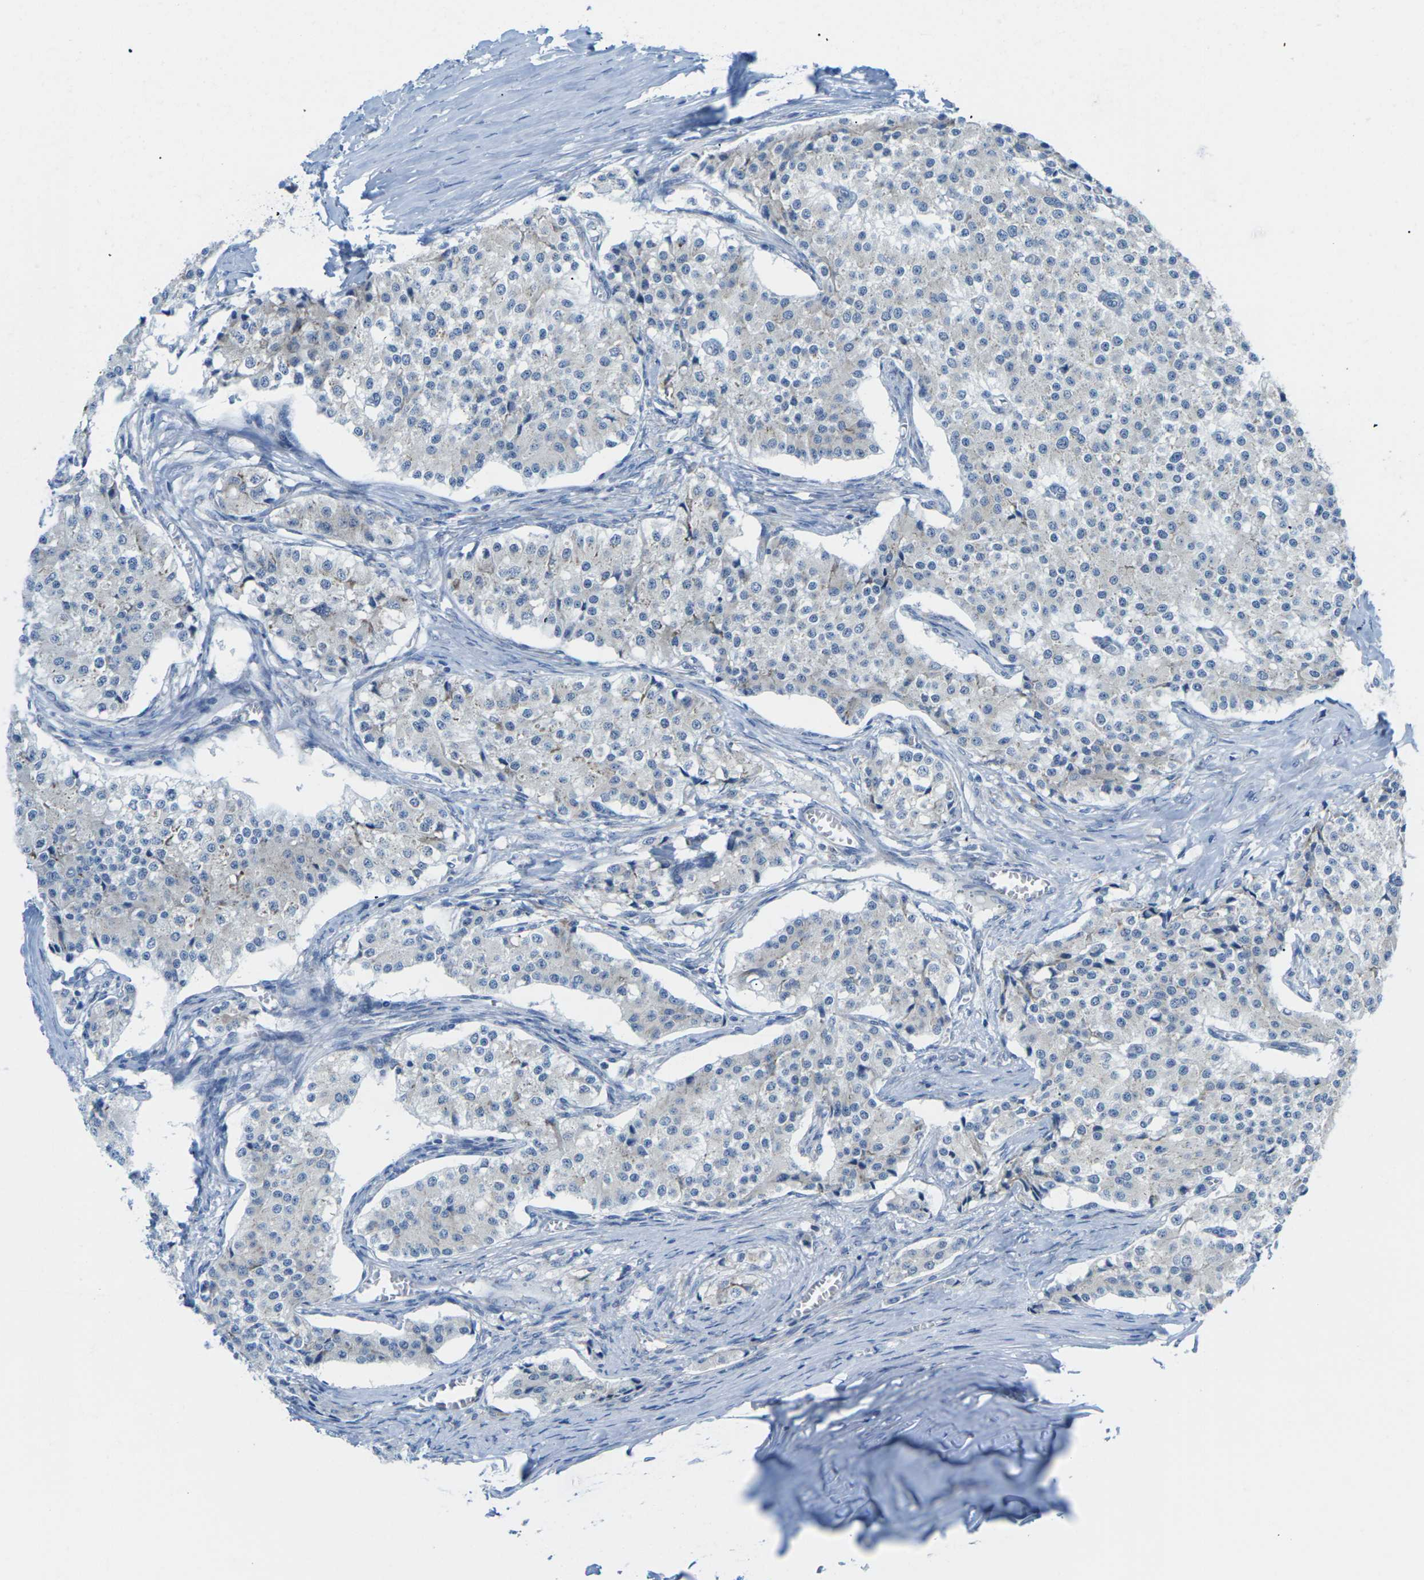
{"staining": {"intensity": "negative", "quantity": "none", "location": "none"}, "tissue": "carcinoid", "cell_type": "Tumor cells", "image_type": "cancer", "snomed": [{"axis": "morphology", "description": "Carcinoid, malignant, NOS"}, {"axis": "topography", "description": "Colon"}], "caption": "The micrograph displays no significant expression in tumor cells of malignant carcinoid.", "gene": "PDZK1IP1", "patient": {"sex": "female", "age": 52}}